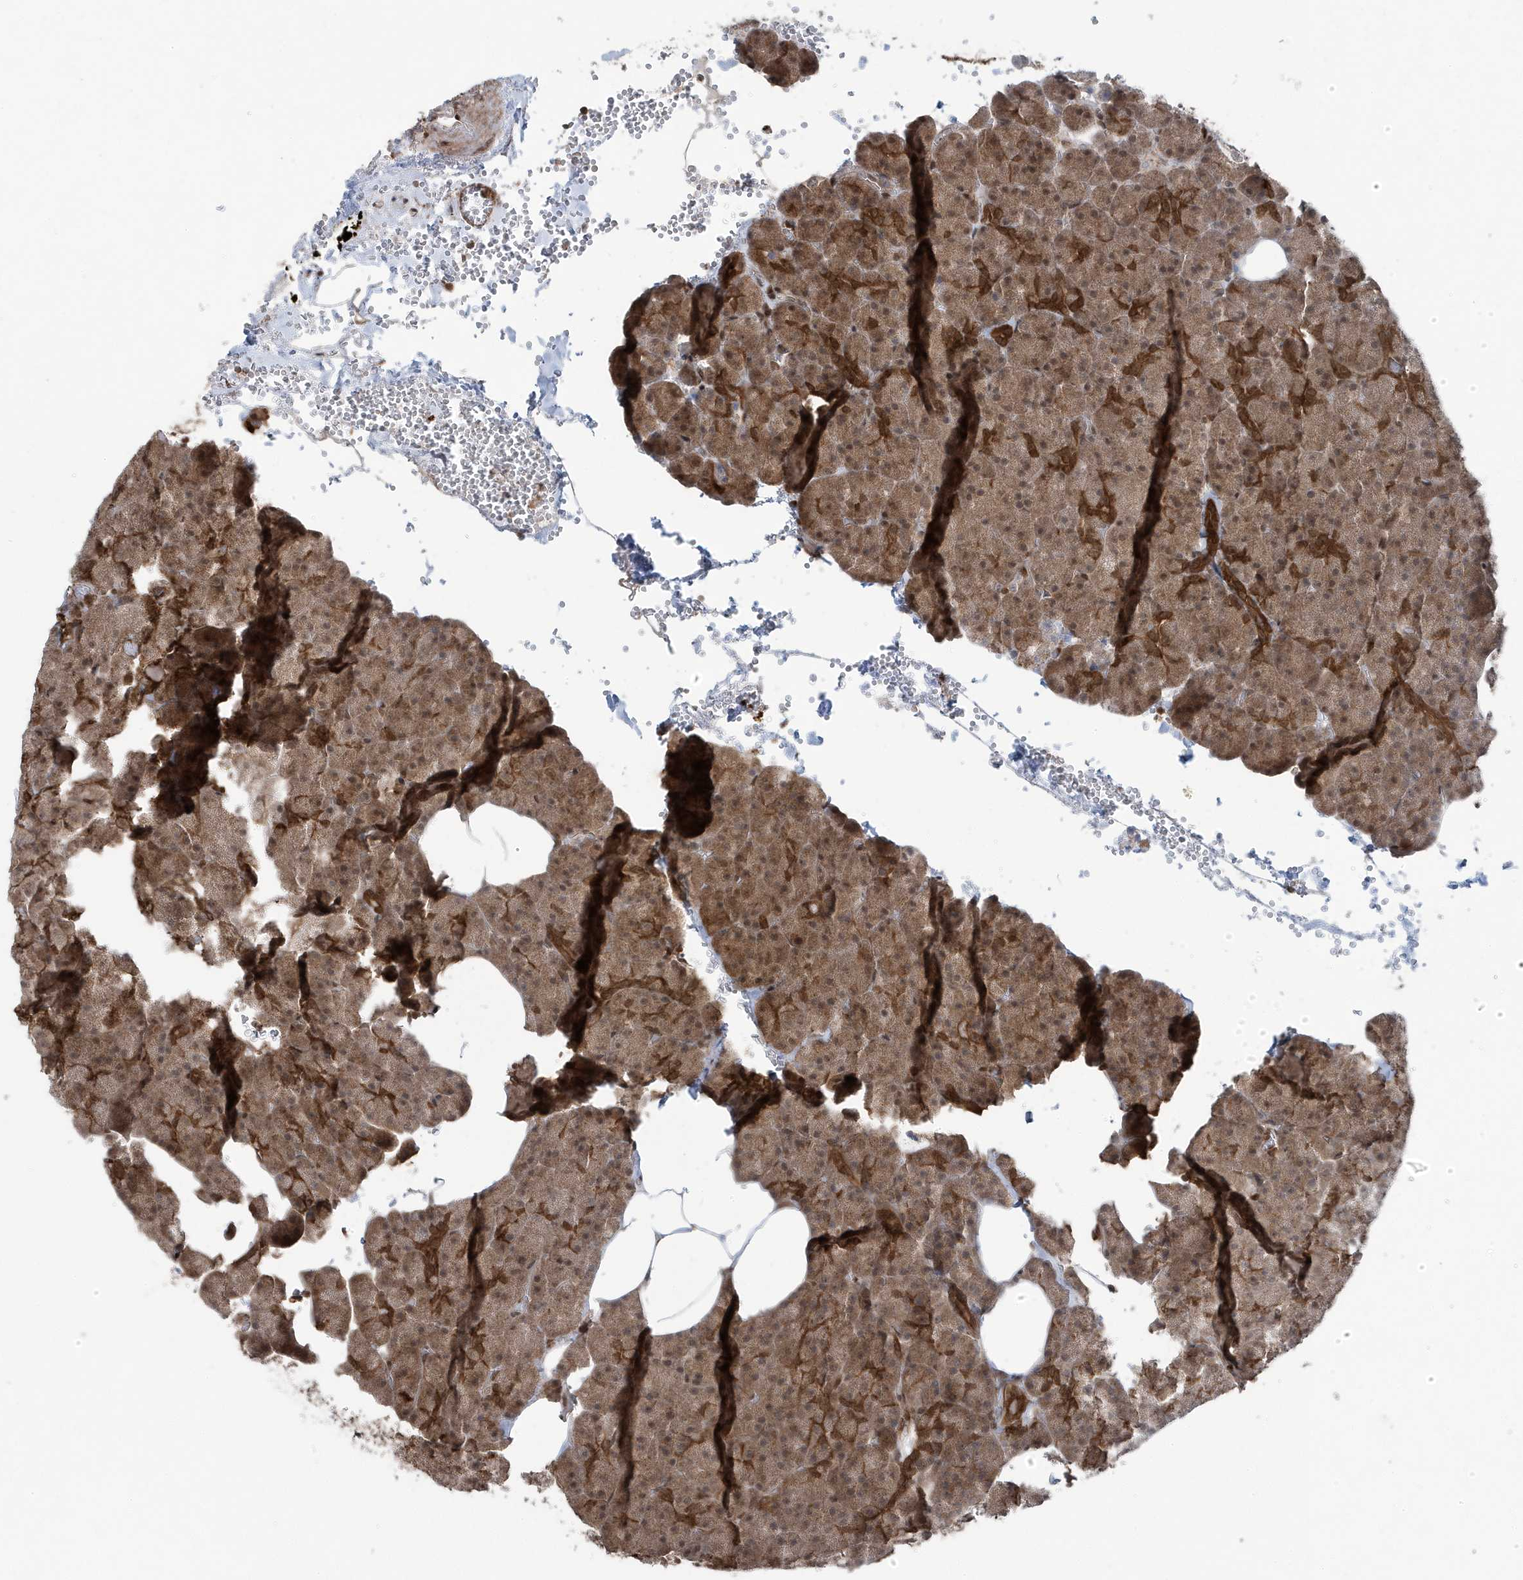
{"staining": {"intensity": "strong", "quantity": "25%-75%", "location": "cytoplasmic/membranous"}, "tissue": "pancreas", "cell_type": "Exocrine glandular cells", "image_type": "normal", "snomed": [{"axis": "morphology", "description": "Normal tissue, NOS"}, {"axis": "morphology", "description": "Carcinoid, malignant, NOS"}, {"axis": "topography", "description": "Pancreas"}], "caption": "Strong cytoplasmic/membranous staining is appreciated in about 25%-75% of exocrine glandular cells in normal pancreas.", "gene": "MAPK1IP1L", "patient": {"sex": "female", "age": 35}}